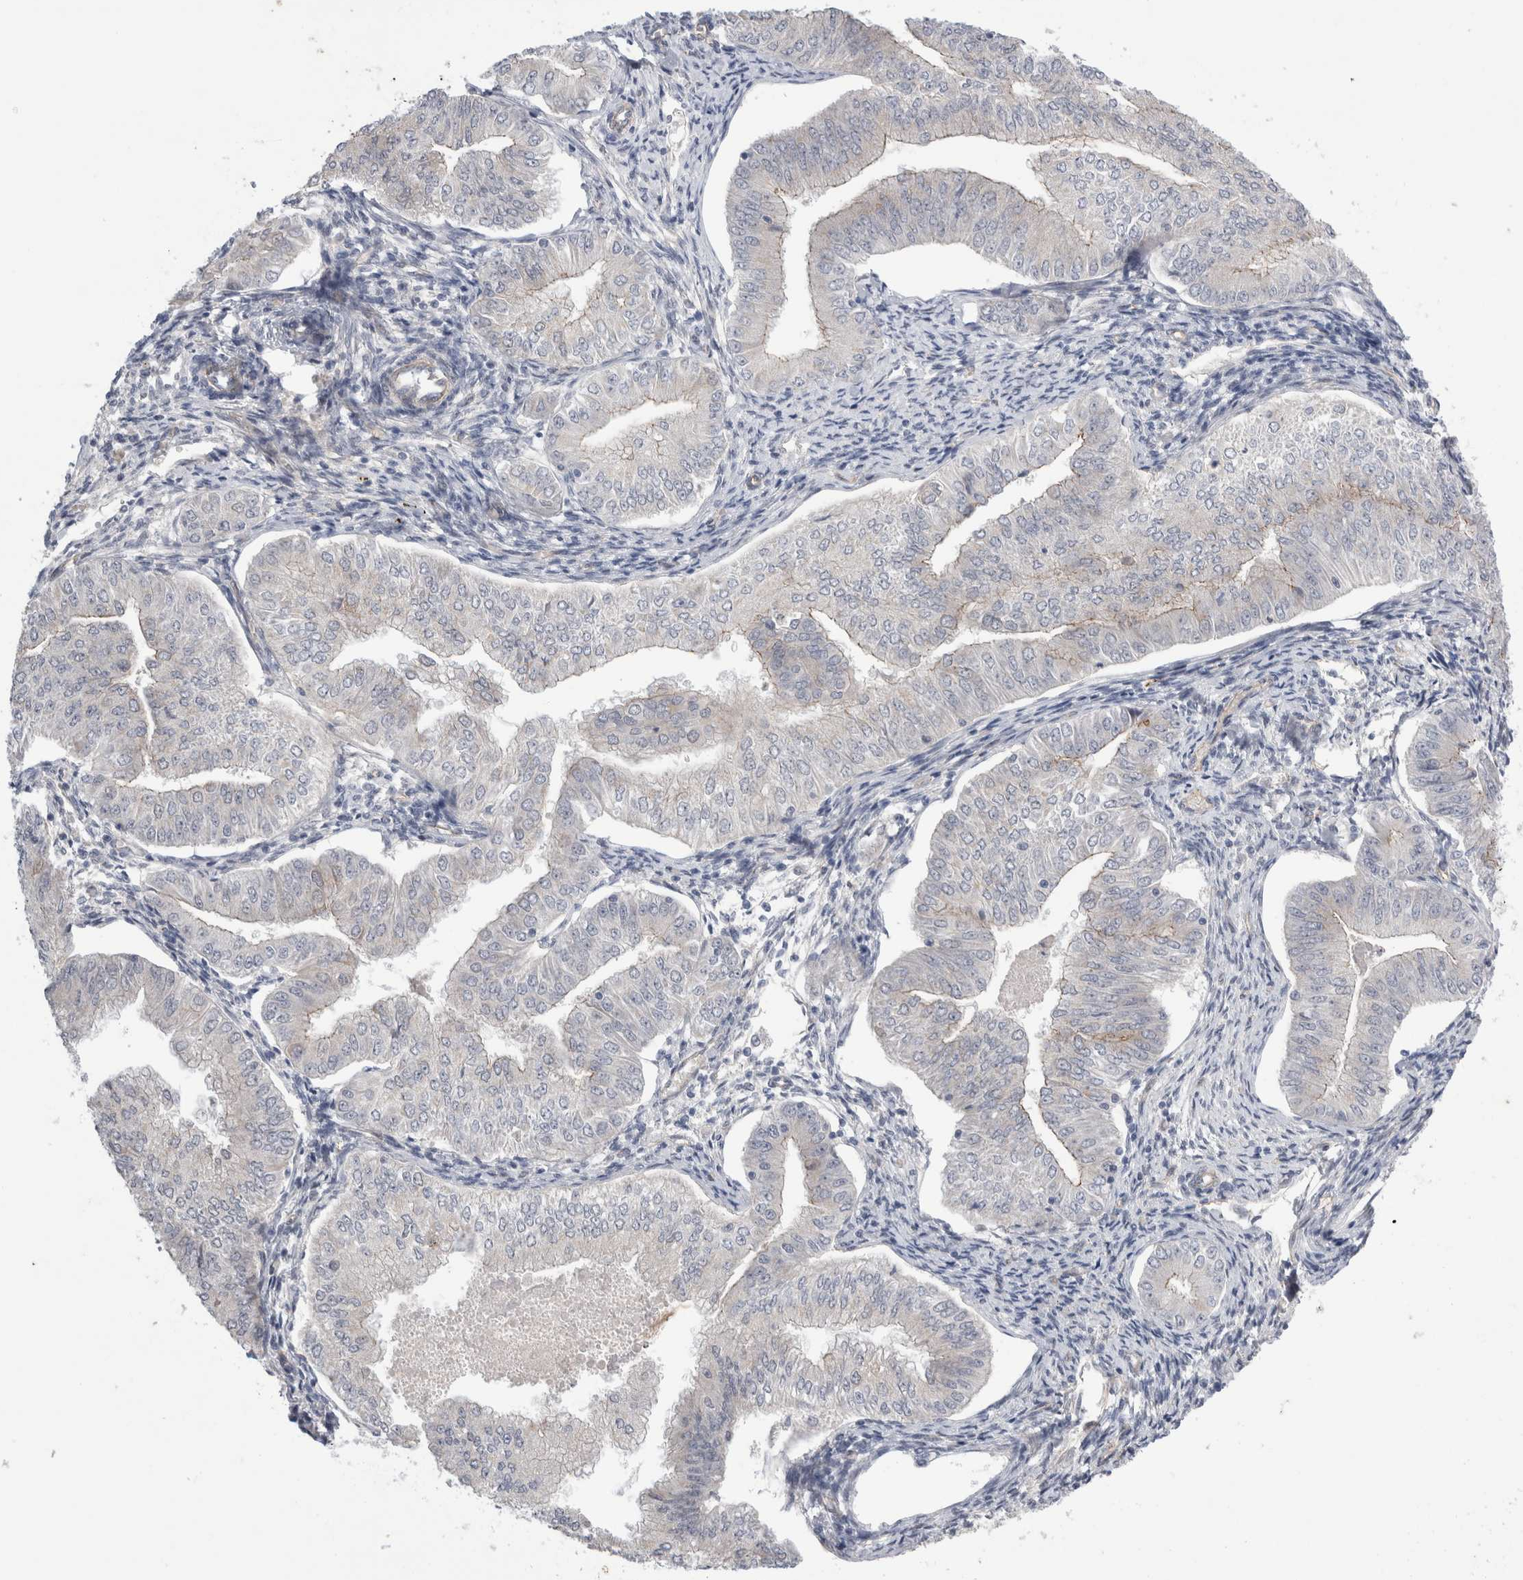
{"staining": {"intensity": "negative", "quantity": "none", "location": "none"}, "tissue": "endometrial cancer", "cell_type": "Tumor cells", "image_type": "cancer", "snomed": [{"axis": "morphology", "description": "Normal tissue, NOS"}, {"axis": "morphology", "description": "Adenocarcinoma, NOS"}, {"axis": "topography", "description": "Endometrium"}], "caption": "Image shows no protein staining in tumor cells of endometrial adenocarcinoma tissue.", "gene": "TAFA5", "patient": {"sex": "female", "age": 53}}